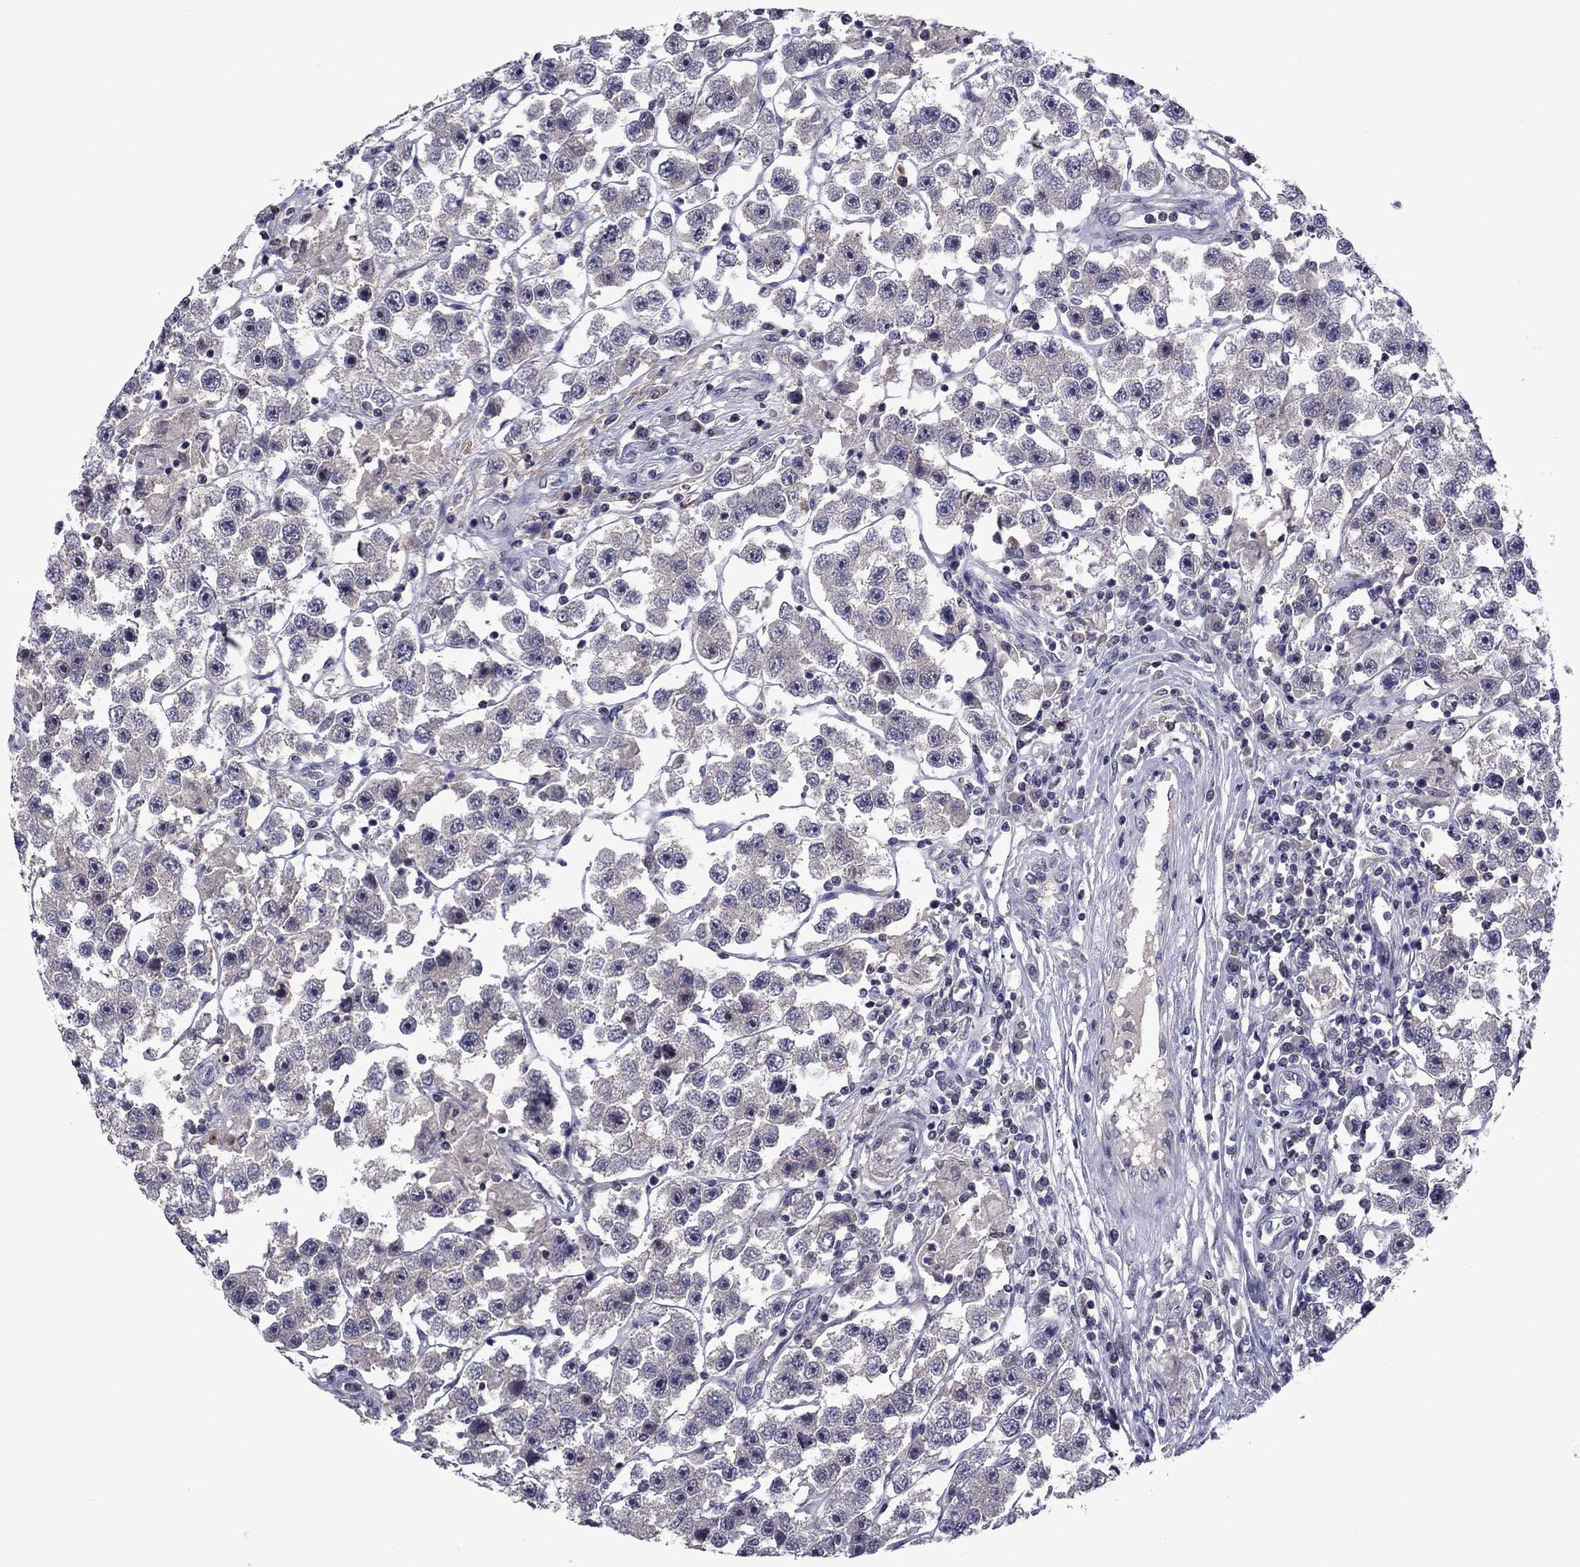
{"staining": {"intensity": "negative", "quantity": "none", "location": "none"}, "tissue": "testis cancer", "cell_type": "Tumor cells", "image_type": "cancer", "snomed": [{"axis": "morphology", "description": "Seminoma, NOS"}, {"axis": "topography", "description": "Testis"}], "caption": "Tumor cells show no significant protein positivity in testis seminoma. (Brightfield microscopy of DAB (3,3'-diaminobenzidine) immunohistochemistry at high magnification).", "gene": "SNTA1", "patient": {"sex": "male", "age": 45}}